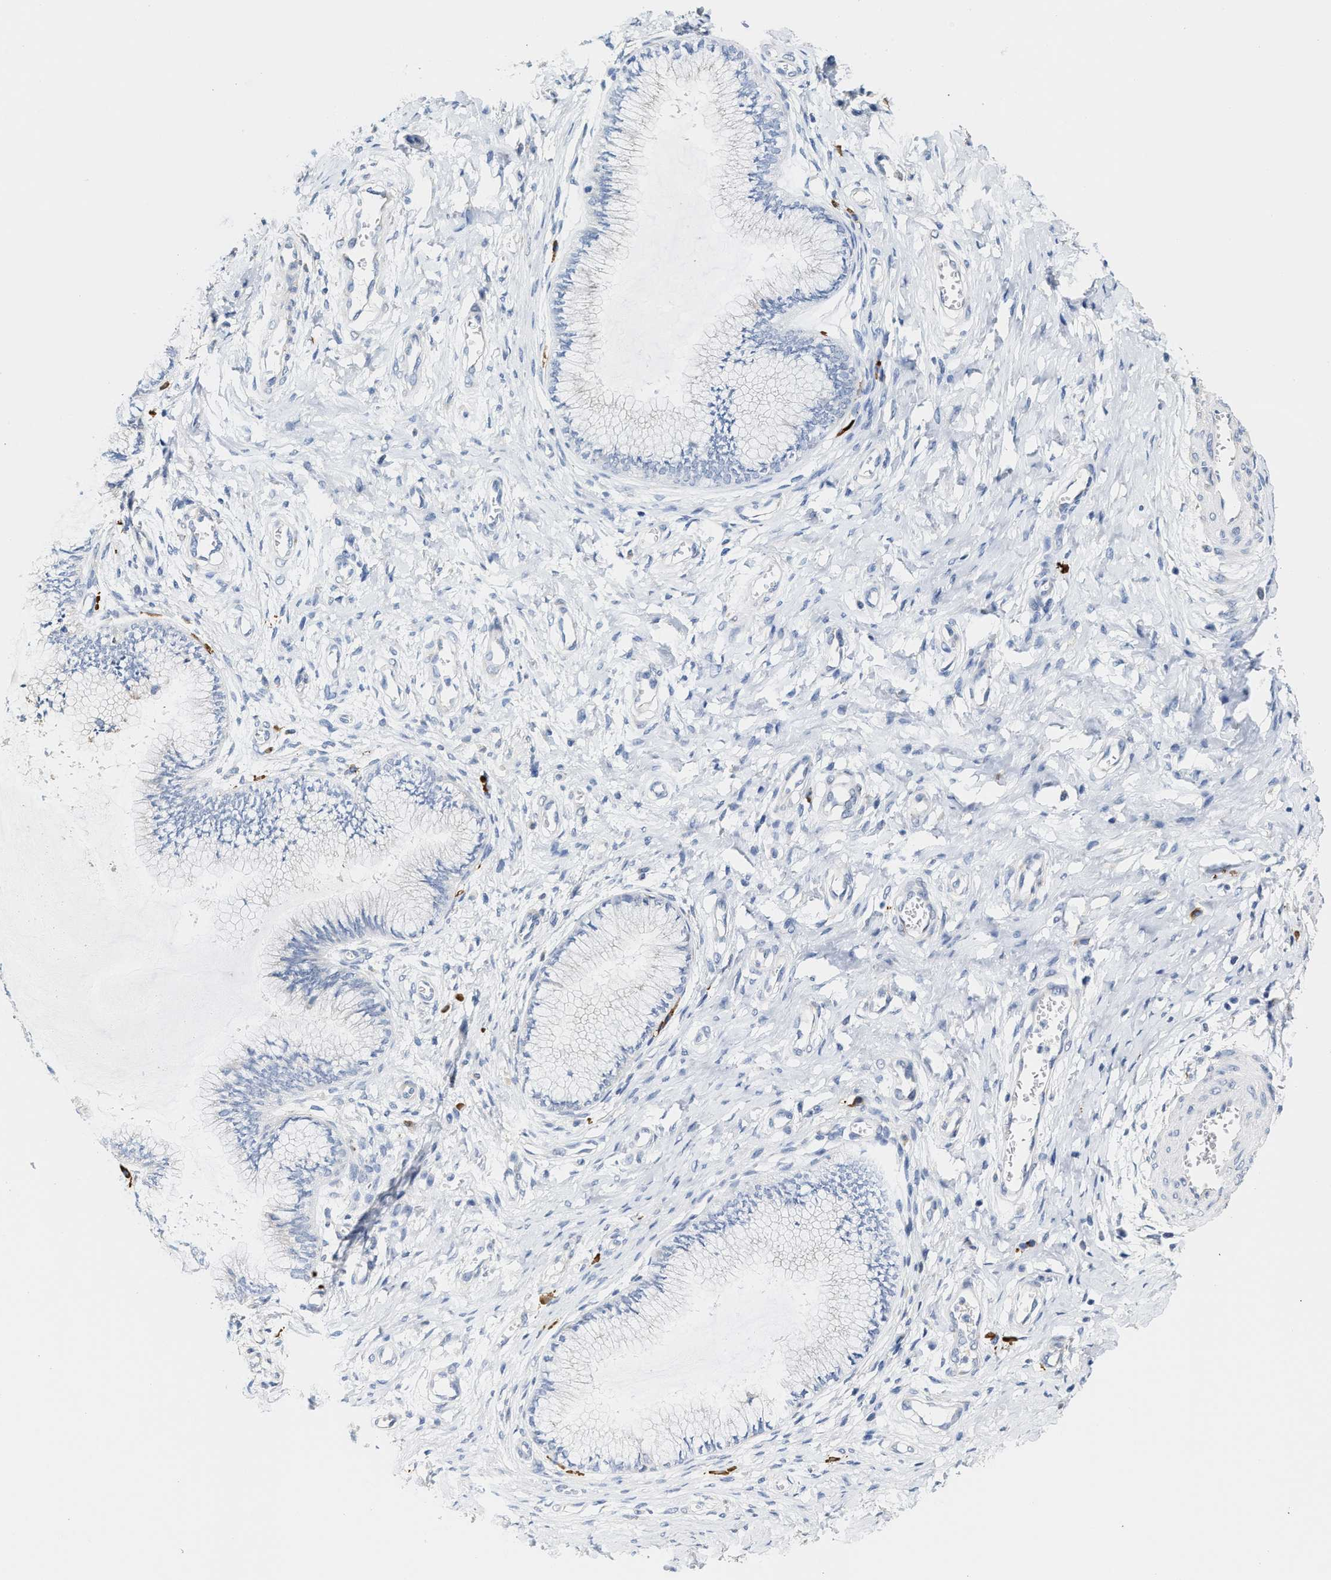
{"staining": {"intensity": "negative", "quantity": "none", "location": "none"}, "tissue": "cervix", "cell_type": "Glandular cells", "image_type": "normal", "snomed": [{"axis": "morphology", "description": "Normal tissue, NOS"}, {"axis": "topography", "description": "Cervix"}], "caption": "The image exhibits no staining of glandular cells in unremarkable cervix. Nuclei are stained in blue.", "gene": "RYR2", "patient": {"sex": "female", "age": 55}}